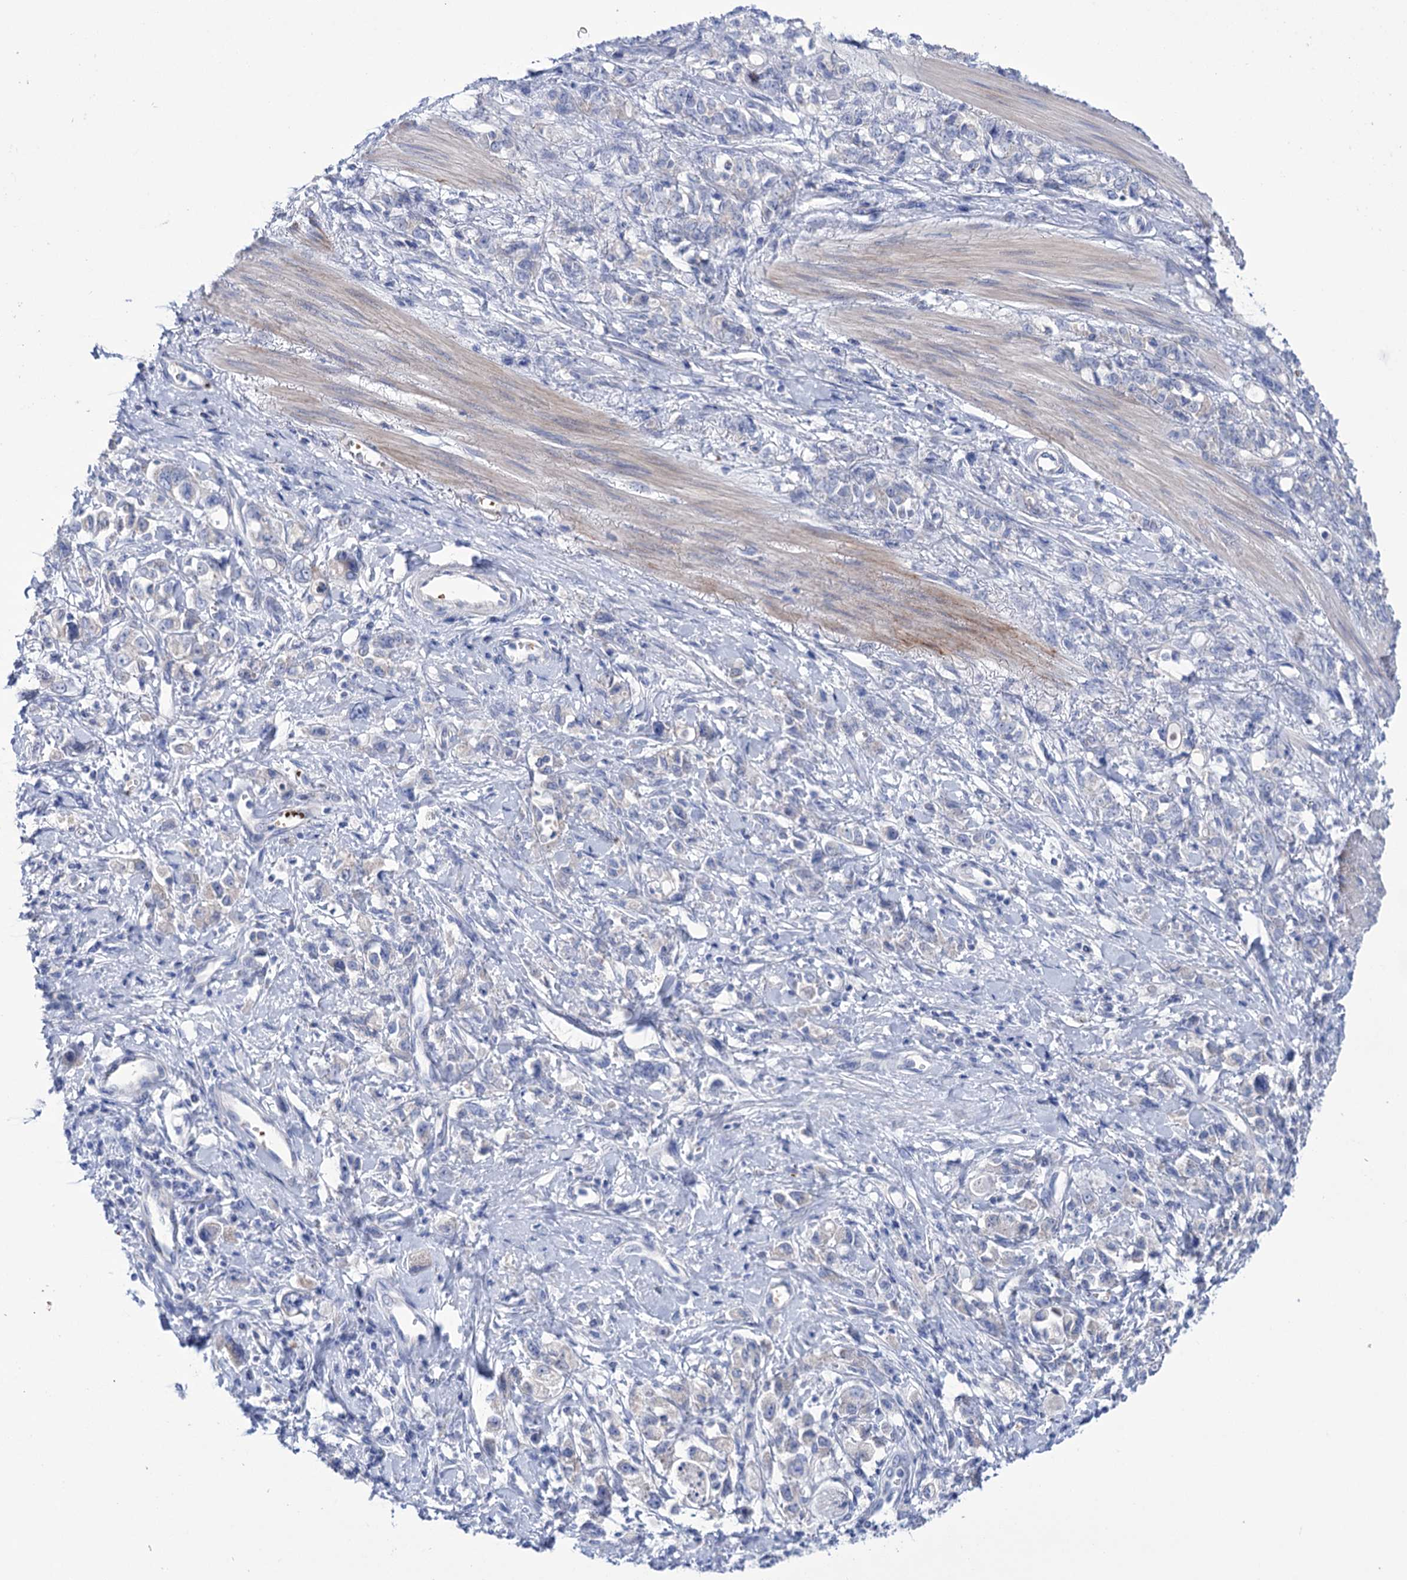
{"staining": {"intensity": "negative", "quantity": "none", "location": "none"}, "tissue": "stomach cancer", "cell_type": "Tumor cells", "image_type": "cancer", "snomed": [{"axis": "morphology", "description": "Adenocarcinoma, NOS"}, {"axis": "topography", "description": "Stomach"}], "caption": "High power microscopy micrograph of an IHC histopathology image of stomach cancer, revealing no significant positivity in tumor cells. Nuclei are stained in blue.", "gene": "YARS2", "patient": {"sex": "female", "age": 76}}